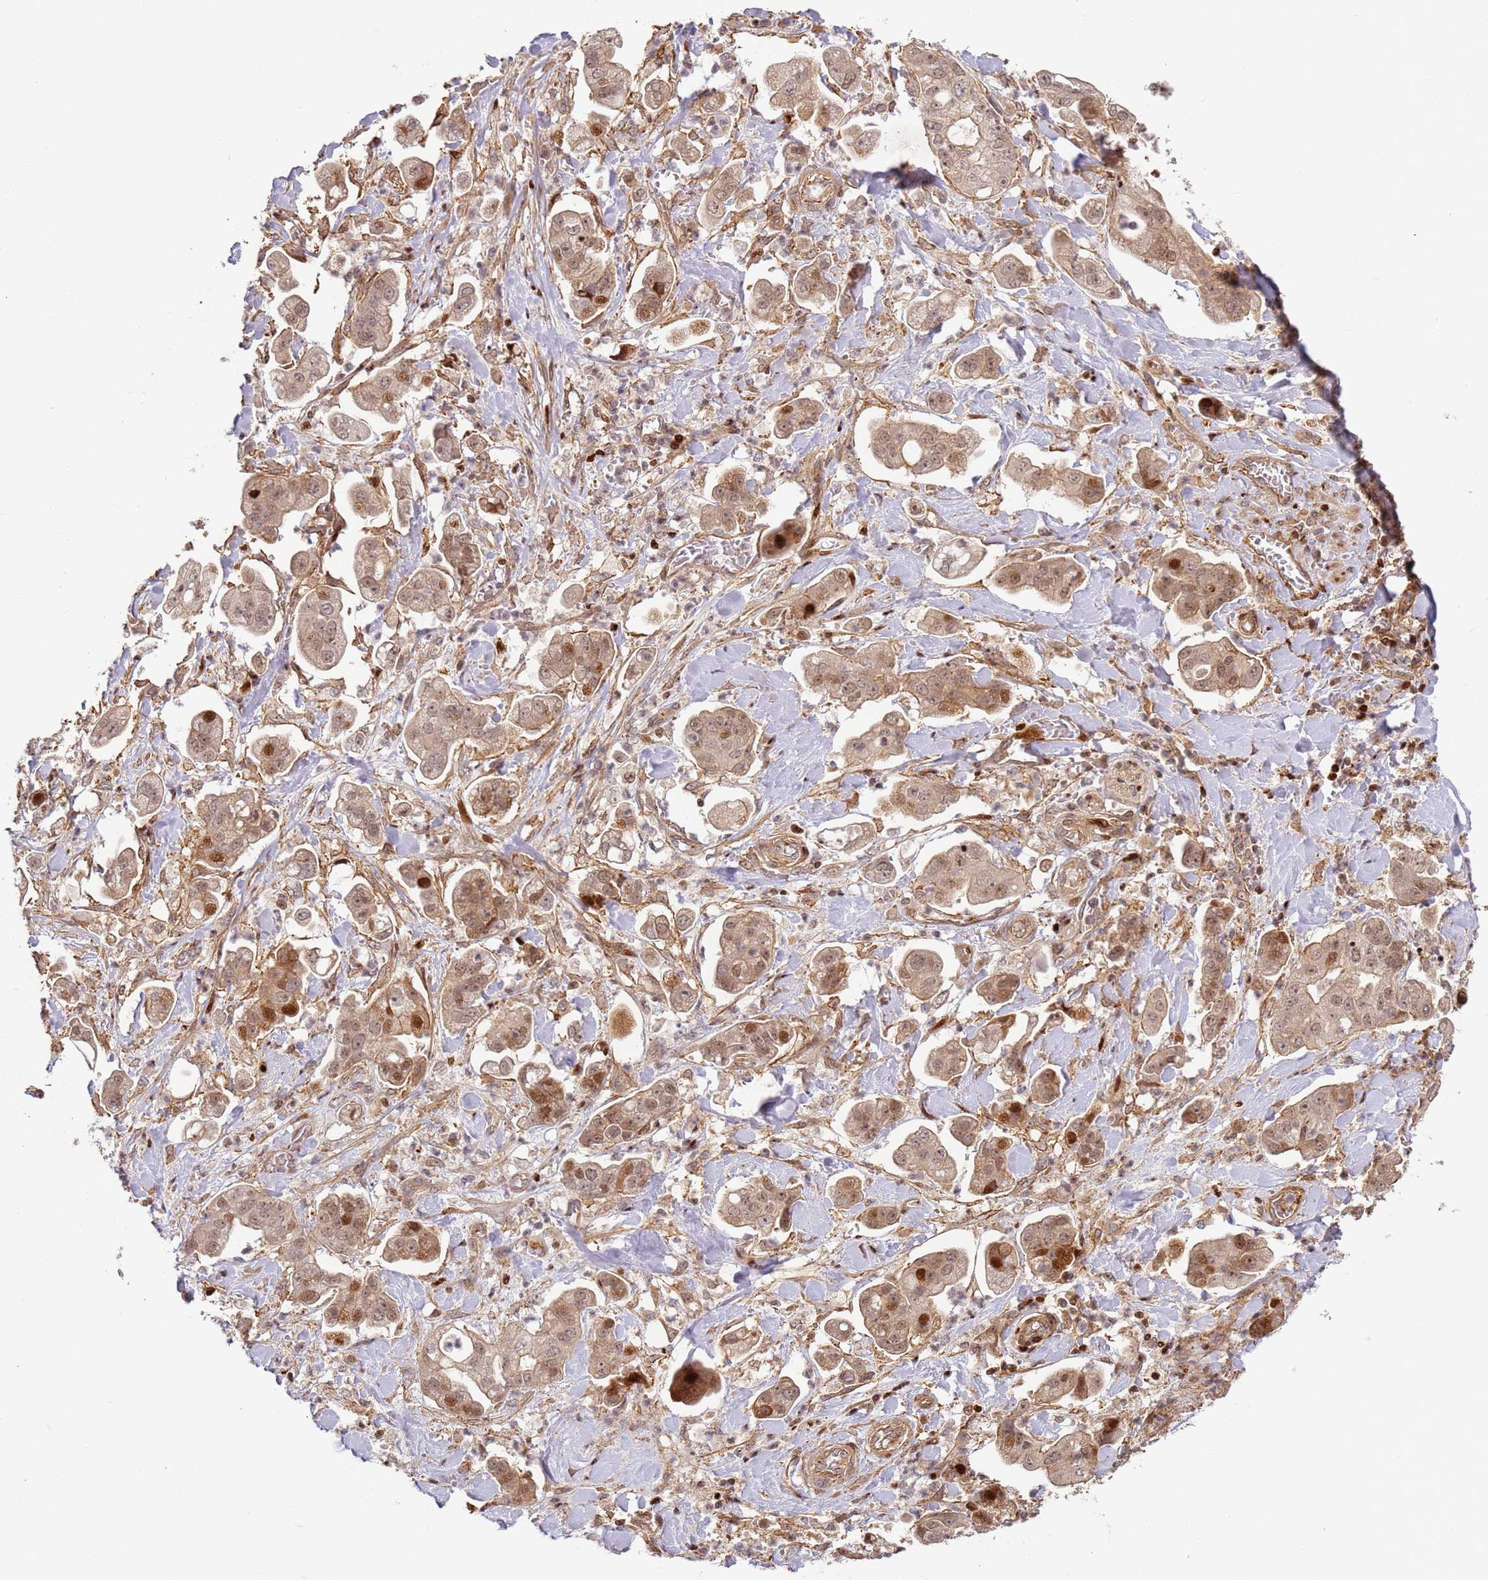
{"staining": {"intensity": "moderate", "quantity": ">75%", "location": "cytoplasmic/membranous,nuclear"}, "tissue": "stomach cancer", "cell_type": "Tumor cells", "image_type": "cancer", "snomed": [{"axis": "morphology", "description": "Adenocarcinoma, NOS"}, {"axis": "topography", "description": "Stomach"}], "caption": "A medium amount of moderate cytoplasmic/membranous and nuclear positivity is present in about >75% of tumor cells in adenocarcinoma (stomach) tissue.", "gene": "TMEM233", "patient": {"sex": "male", "age": 62}}